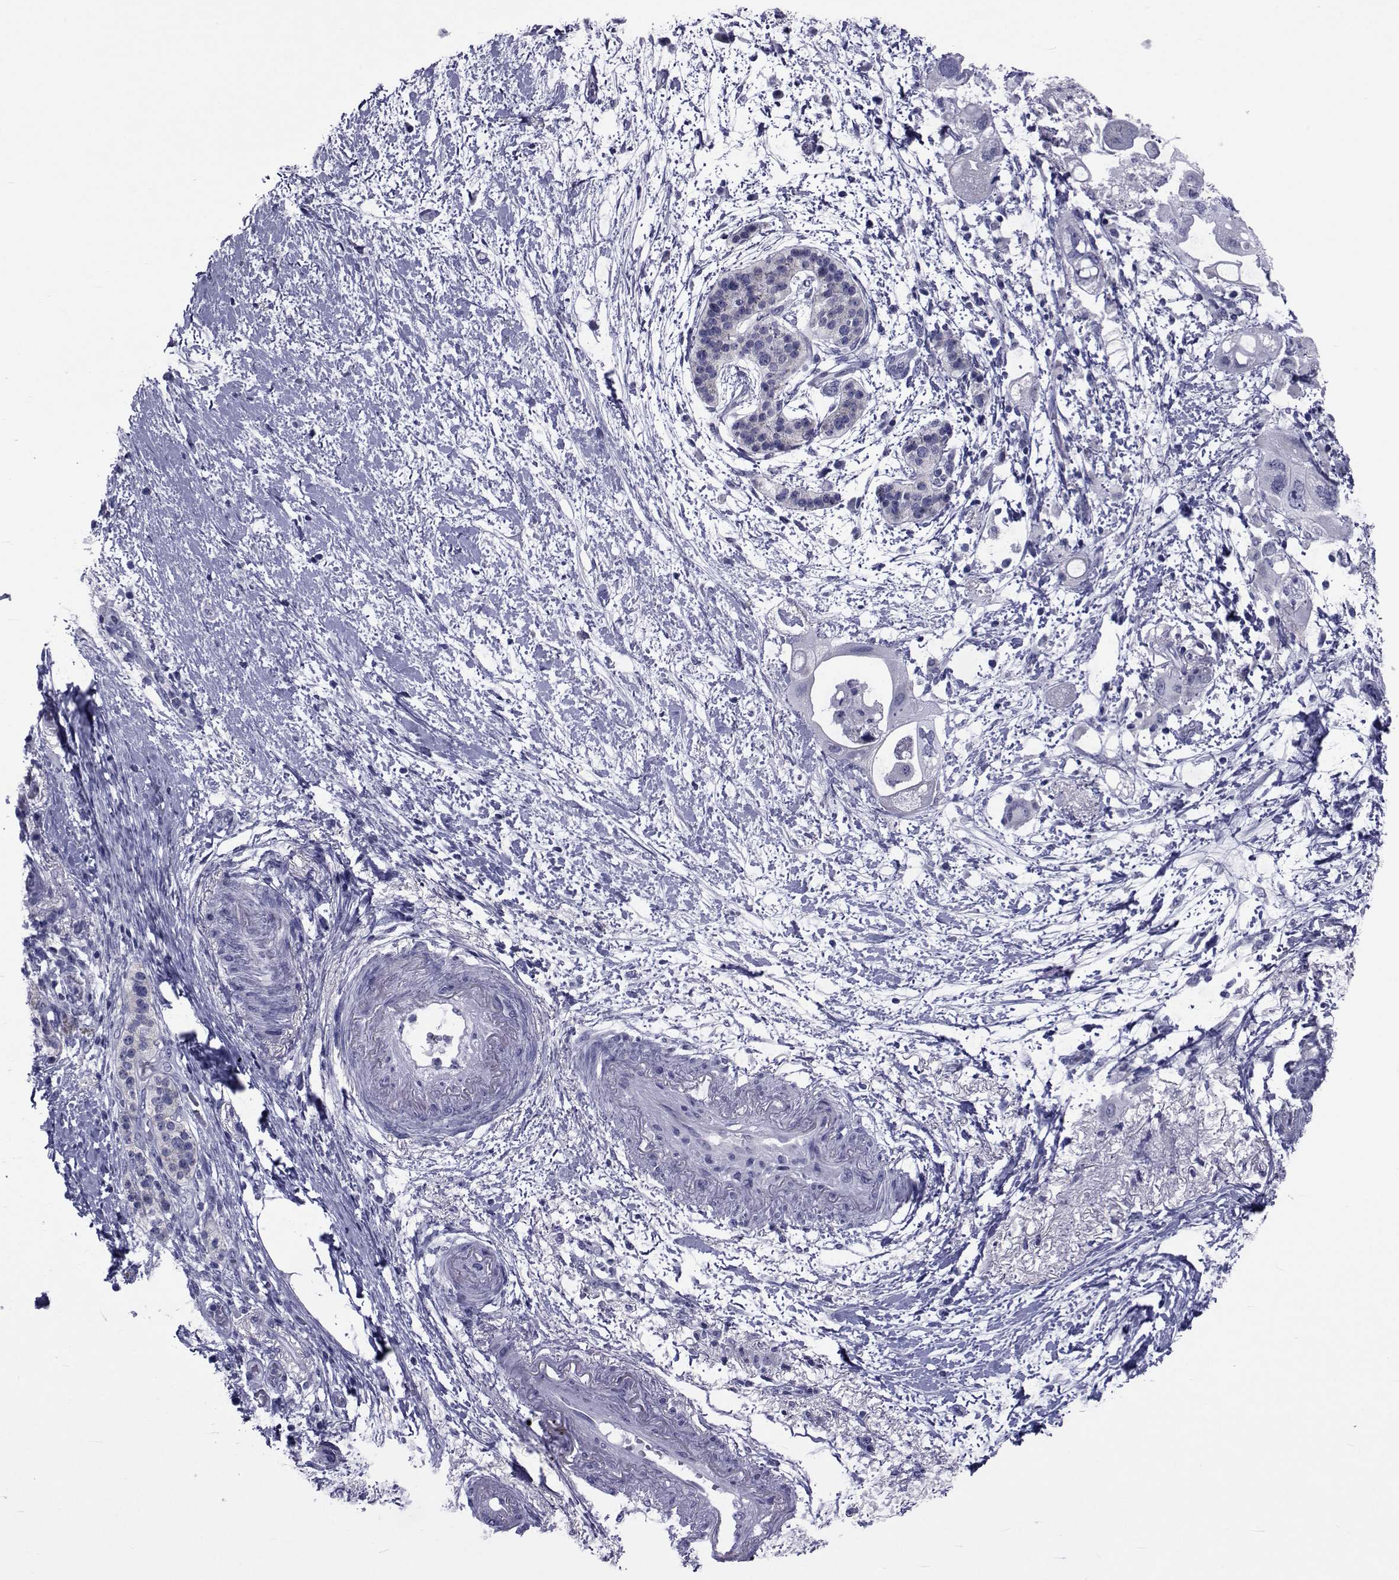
{"staining": {"intensity": "negative", "quantity": "none", "location": "none"}, "tissue": "pancreatic cancer", "cell_type": "Tumor cells", "image_type": "cancer", "snomed": [{"axis": "morphology", "description": "Adenocarcinoma, NOS"}, {"axis": "topography", "description": "Pancreas"}], "caption": "IHC photomicrograph of neoplastic tissue: adenocarcinoma (pancreatic) stained with DAB reveals no significant protein expression in tumor cells.", "gene": "GKAP1", "patient": {"sex": "female", "age": 72}}